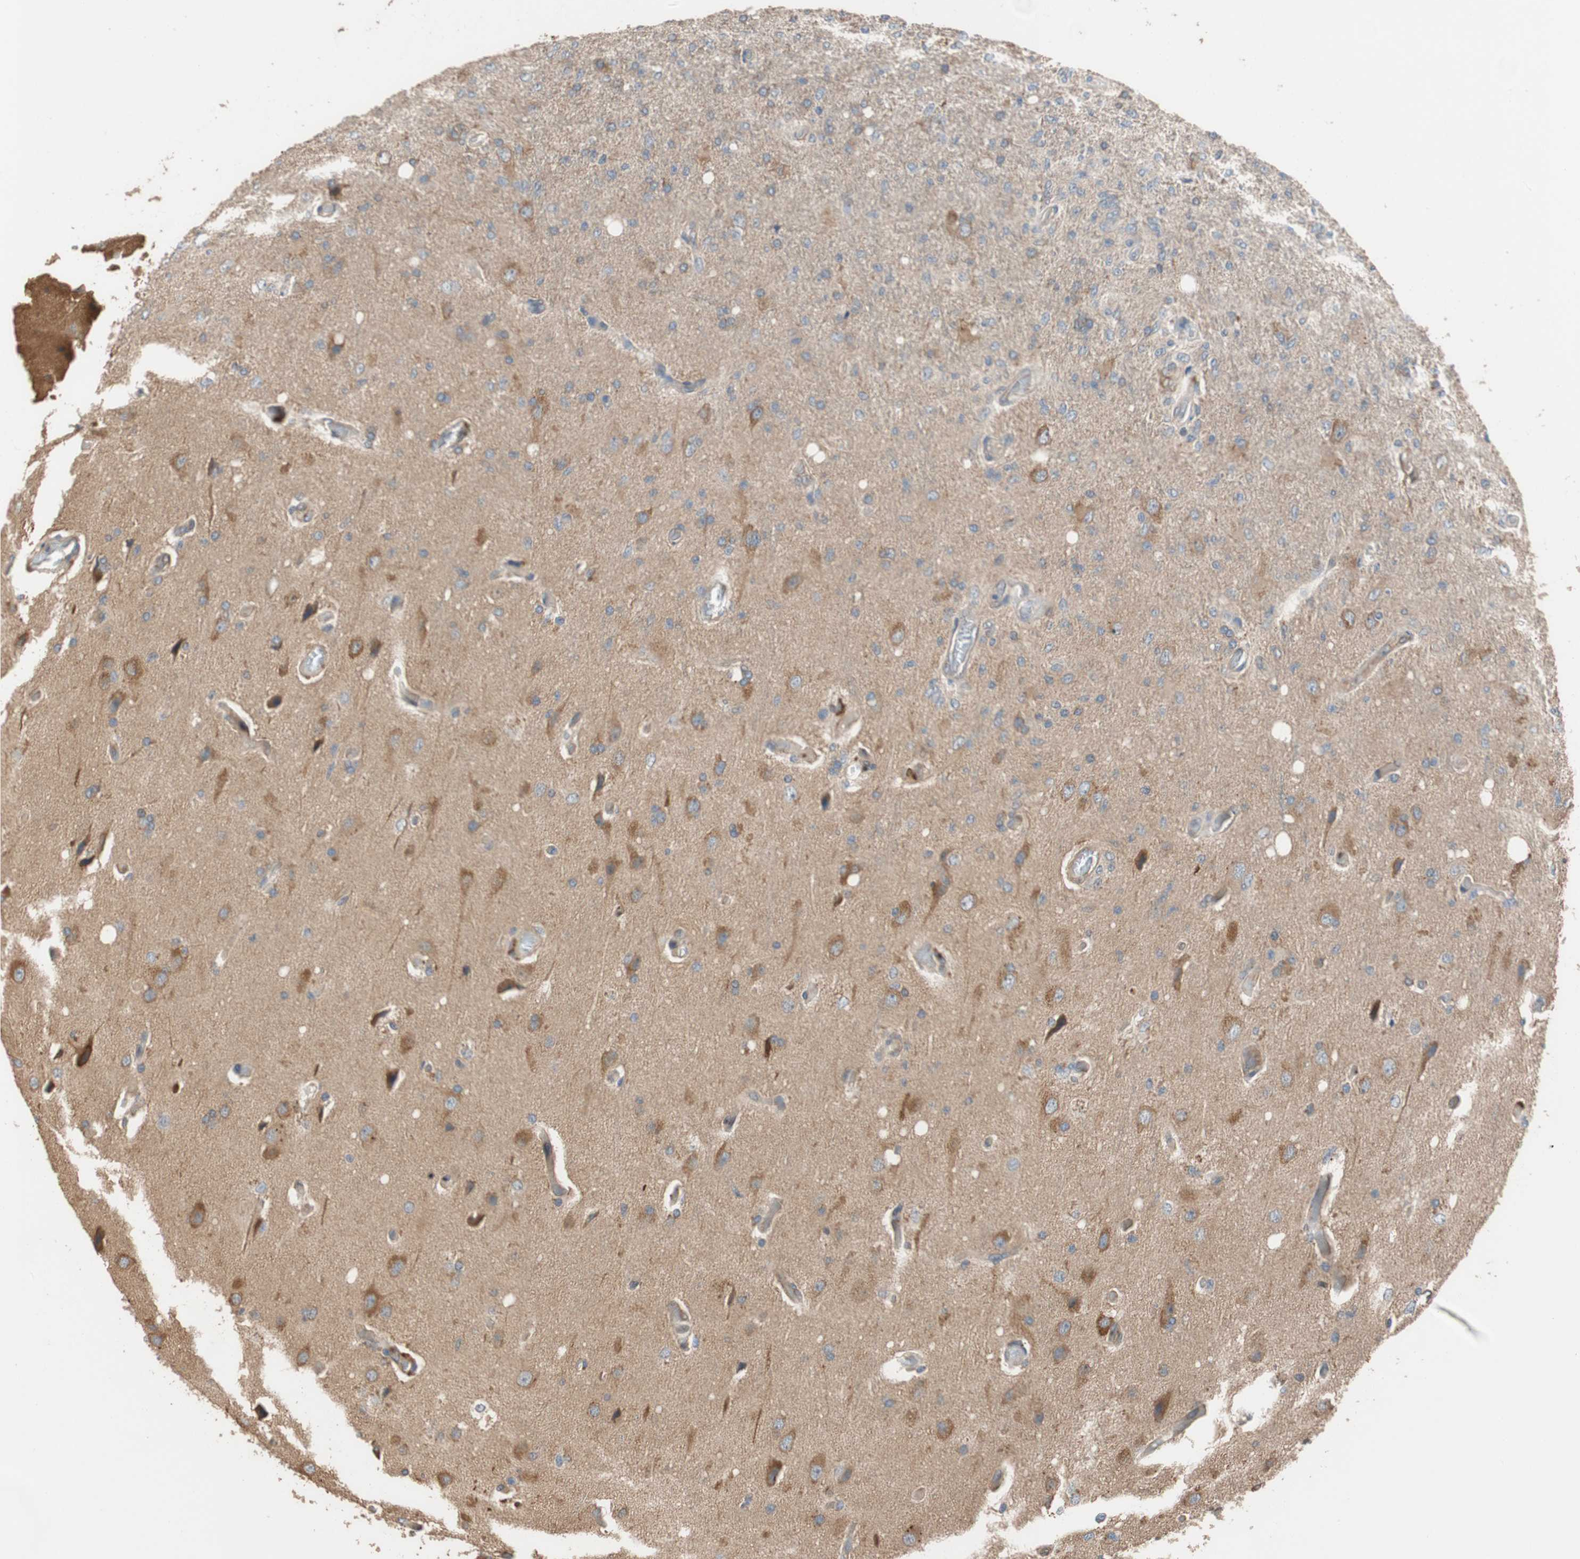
{"staining": {"intensity": "moderate", "quantity": "<25%", "location": "cytoplasmic/membranous"}, "tissue": "glioma", "cell_type": "Tumor cells", "image_type": "cancer", "snomed": [{"axis": "morphology", "description": "Normal tissue, NOS"}, {"axis": "morphology", "description": "Glioma, malignant, High grade"}, {"axis": "topography", "description": "Cerebral cortex"}], "caption": "Immunohistochemical staining of malignant high-grade glioma reveals low levels of moderate cytoplasmic/membranous positivity in approximately <25% of tumor cells.", "gene": "MAP4K2", "patient": {"sex": "male", "age": 77}}